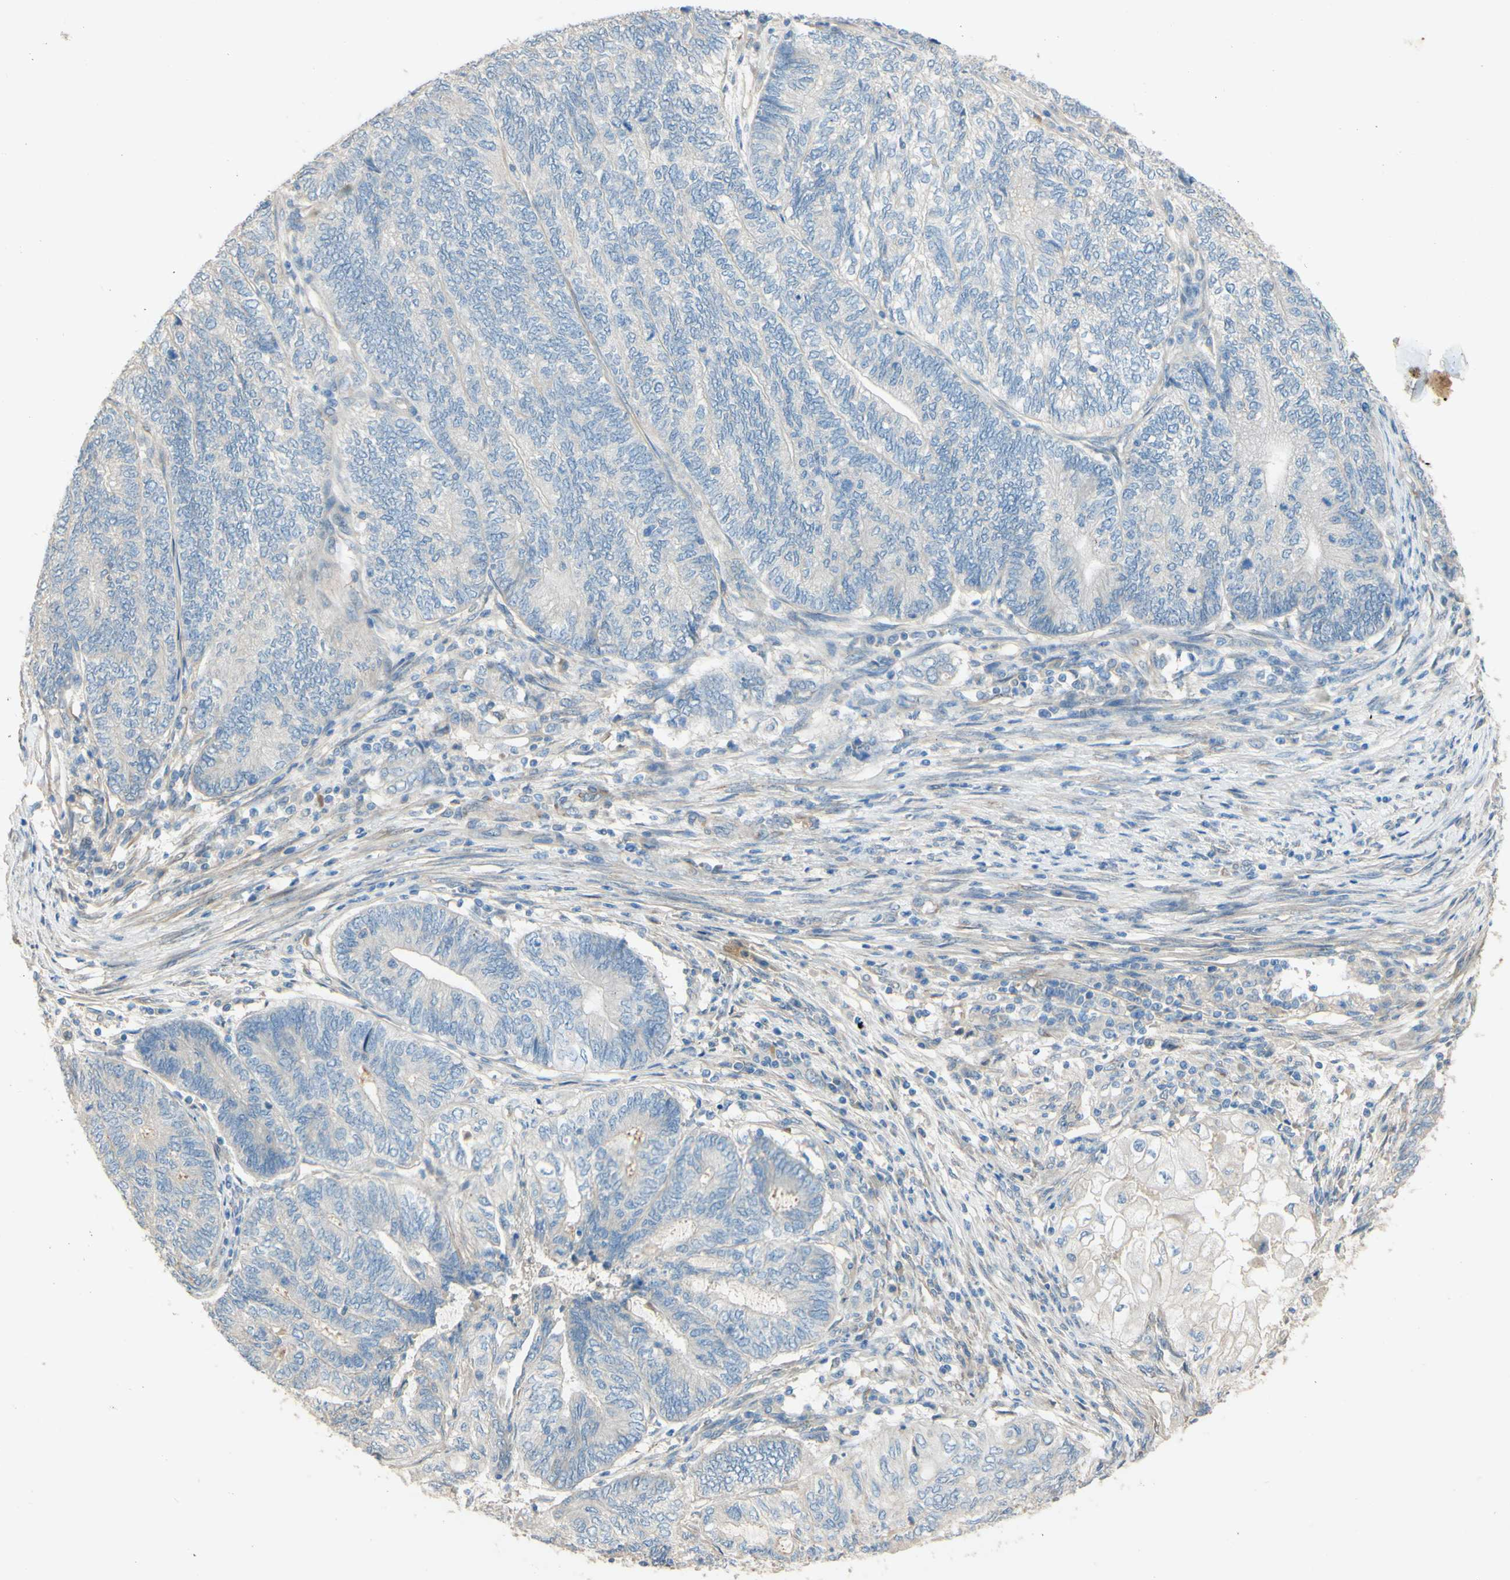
{"staining": {"intensity": "negative", "quantity": "none", "location": "none"}, "tissue": "endometrial cancer", "cell_type": "Tumor cells", "image_type": "cancer", "snomed": [{"axis": "morphology", "description": "Adenocarcinoma, NOS"}, {"axis": "topography", "description": "Uterus"}, {"axis": "topography", "description": "Endometrium"}], "caption": "DAB (3,3'-diaminobenzidine) immunohistochemical staining of human endometrial cancer (adenocarcinoma) reveals no significant positivity in tumor cells.", "gene": "DKK3", "patient": {"sex": "female", "age": 70}}